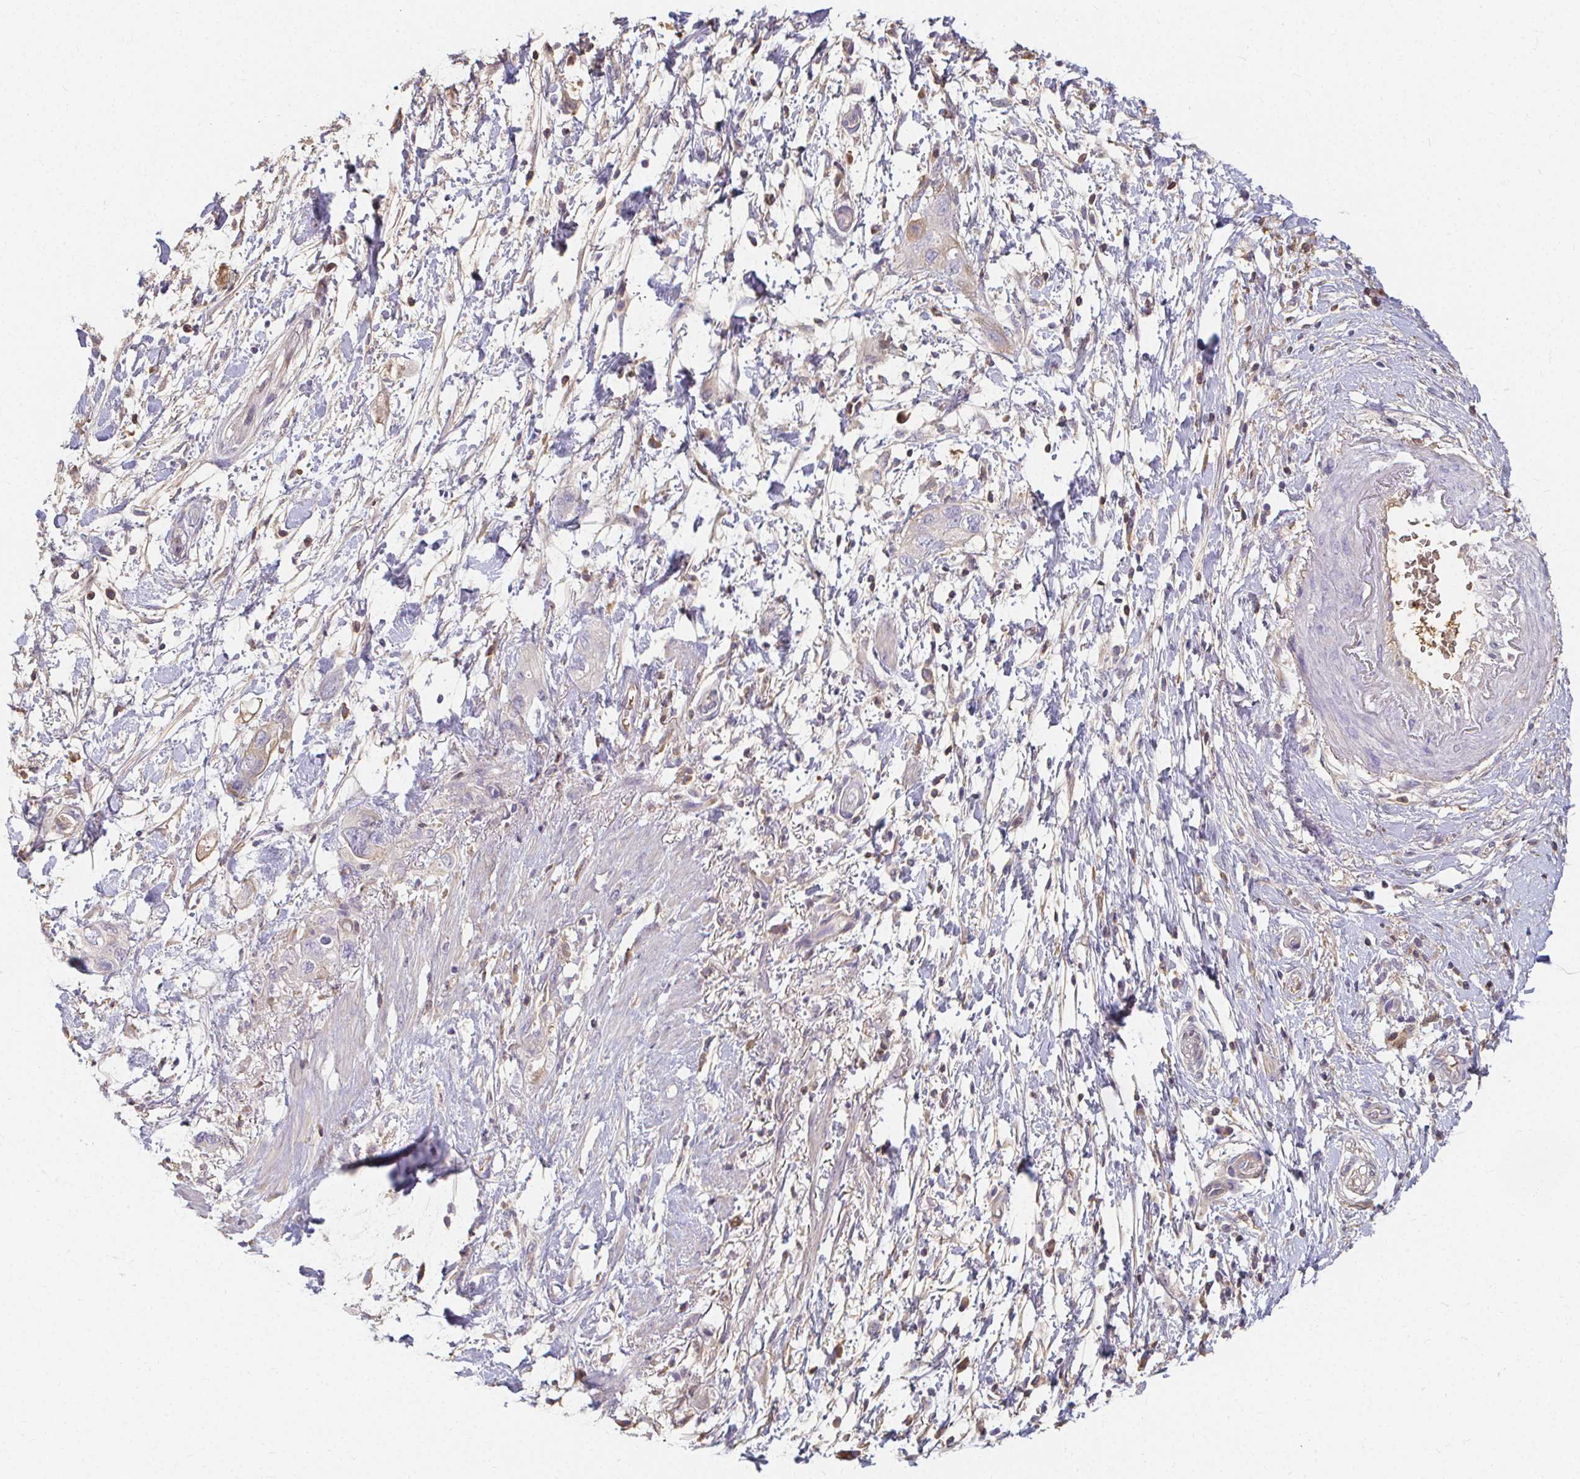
{"staining": {"intensity": "negative", "quantity": "none", "location": "none"}, "tissue": "pancreatic cancer", "cell_type": "Tumor cells", "image_type": "cancer", "snomed": [{"axis": "morphology", "description": "Adenocarcinoma, NOS"}, {"axis": "topography", "description": "Pancreas"}], "caption": "High power microscopy micrograph of an immunohistochemistry (IHC) micrograph of pancreatic adenocarcinoma, revealing no significant expression in tumor cells.", "gene": "LOXL4", "patient": {"sex": "female", "age": 72}}